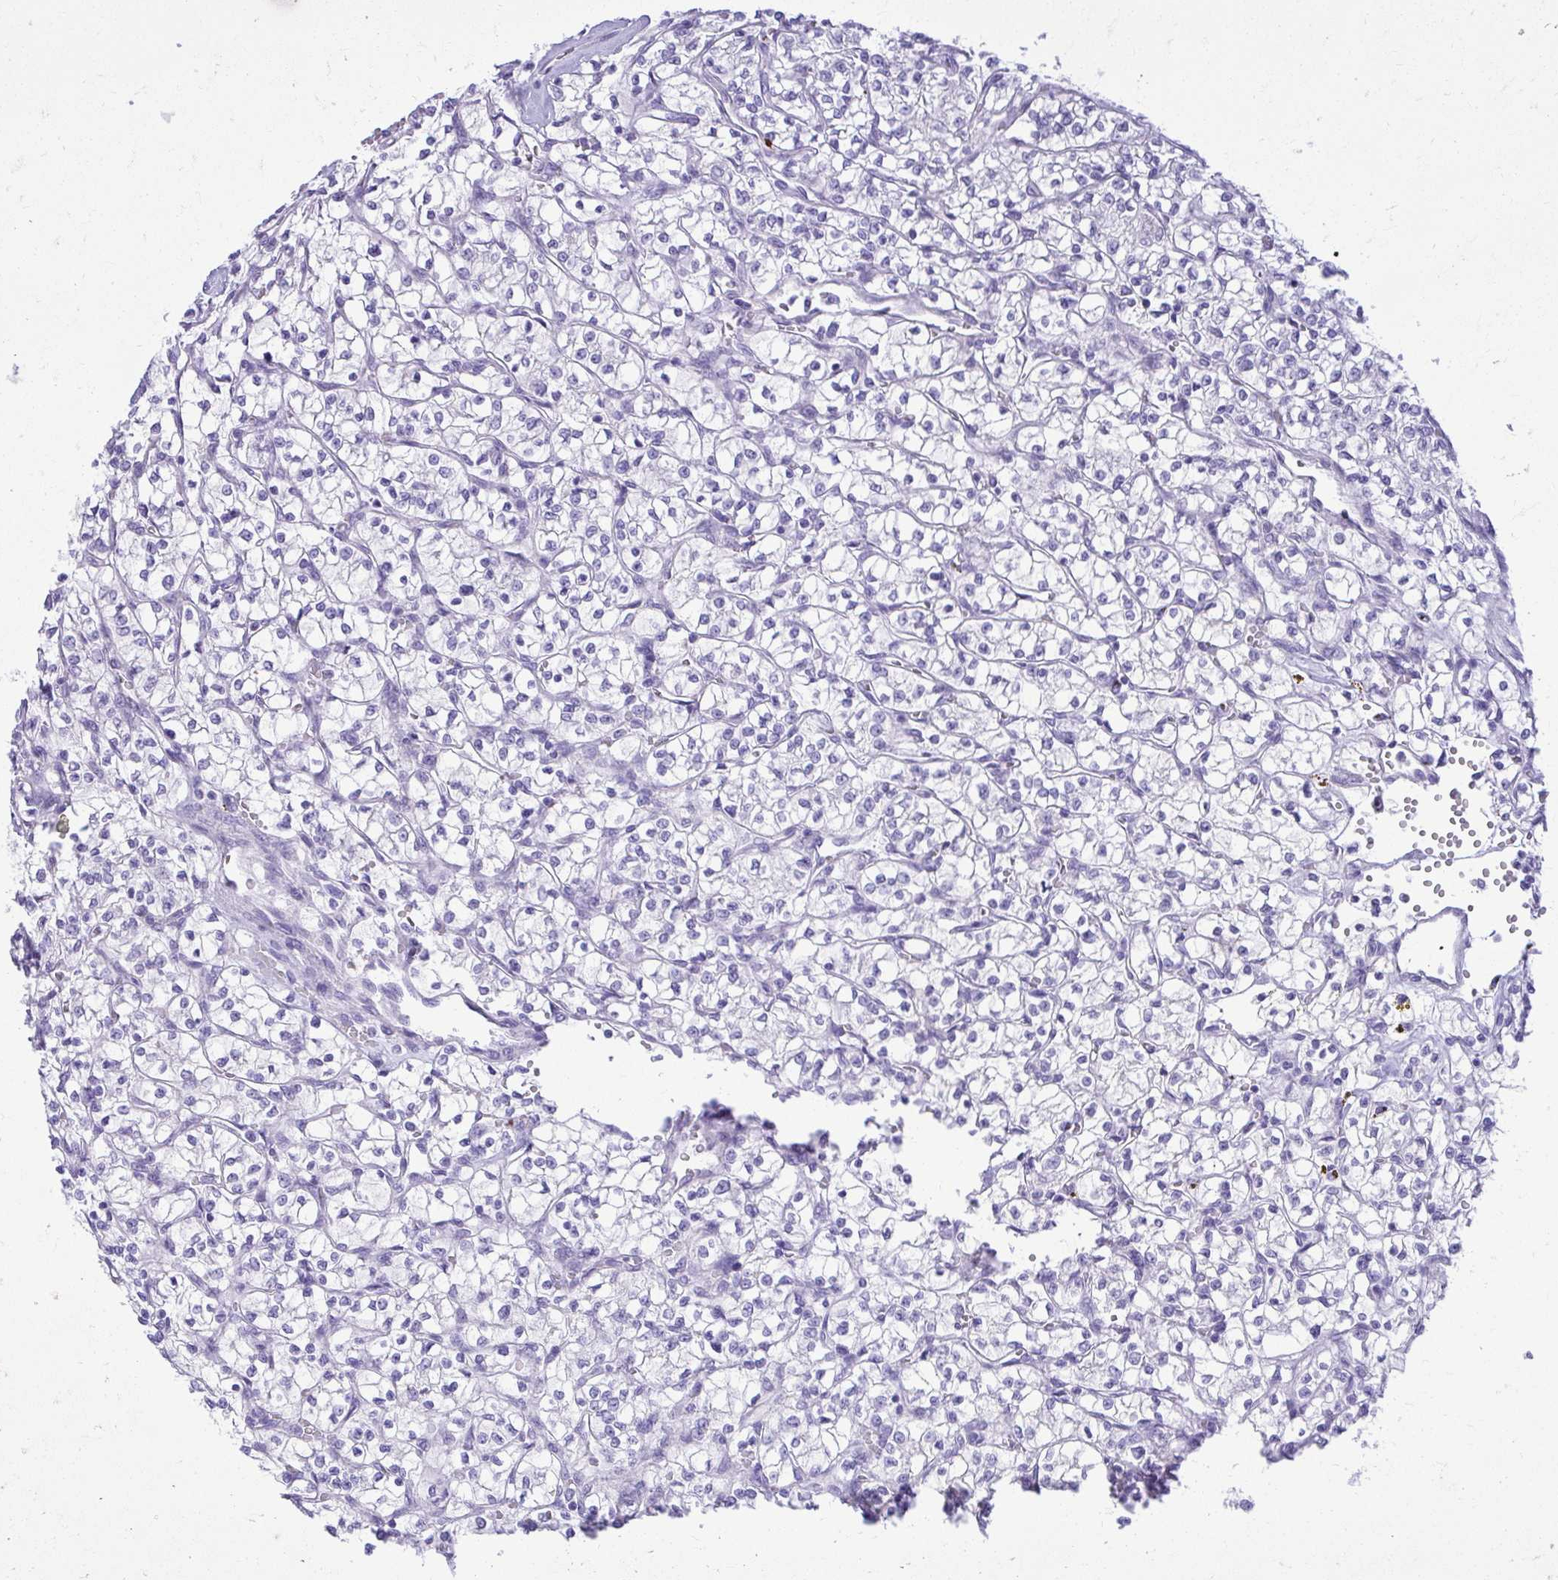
{"staining": {"intensity": "negative", "quantity": "none", "location": "none"}, "tissue": "renal cancer", "cell_type": "Tumor cells", "image_type": "cancer", "snomed": [{"axis": "morphology", "description": "Adenocarcinoma, NOS"}, {"axis": "topography", "description": "Kidney"}], "caption": "Immunohistochemistry photomicrograph of neoplastic tissue: renal adenocarcinoma stained with DAB (3,3'-diaminobenzidine) exhibits no significant protein staining in tumor cells. (DAB immunohistochemistry (IHC) visualized using brightfield microscopy, high magnification).", "gene": "RALYL", "patient": {"sex": "female", "age": 64}}